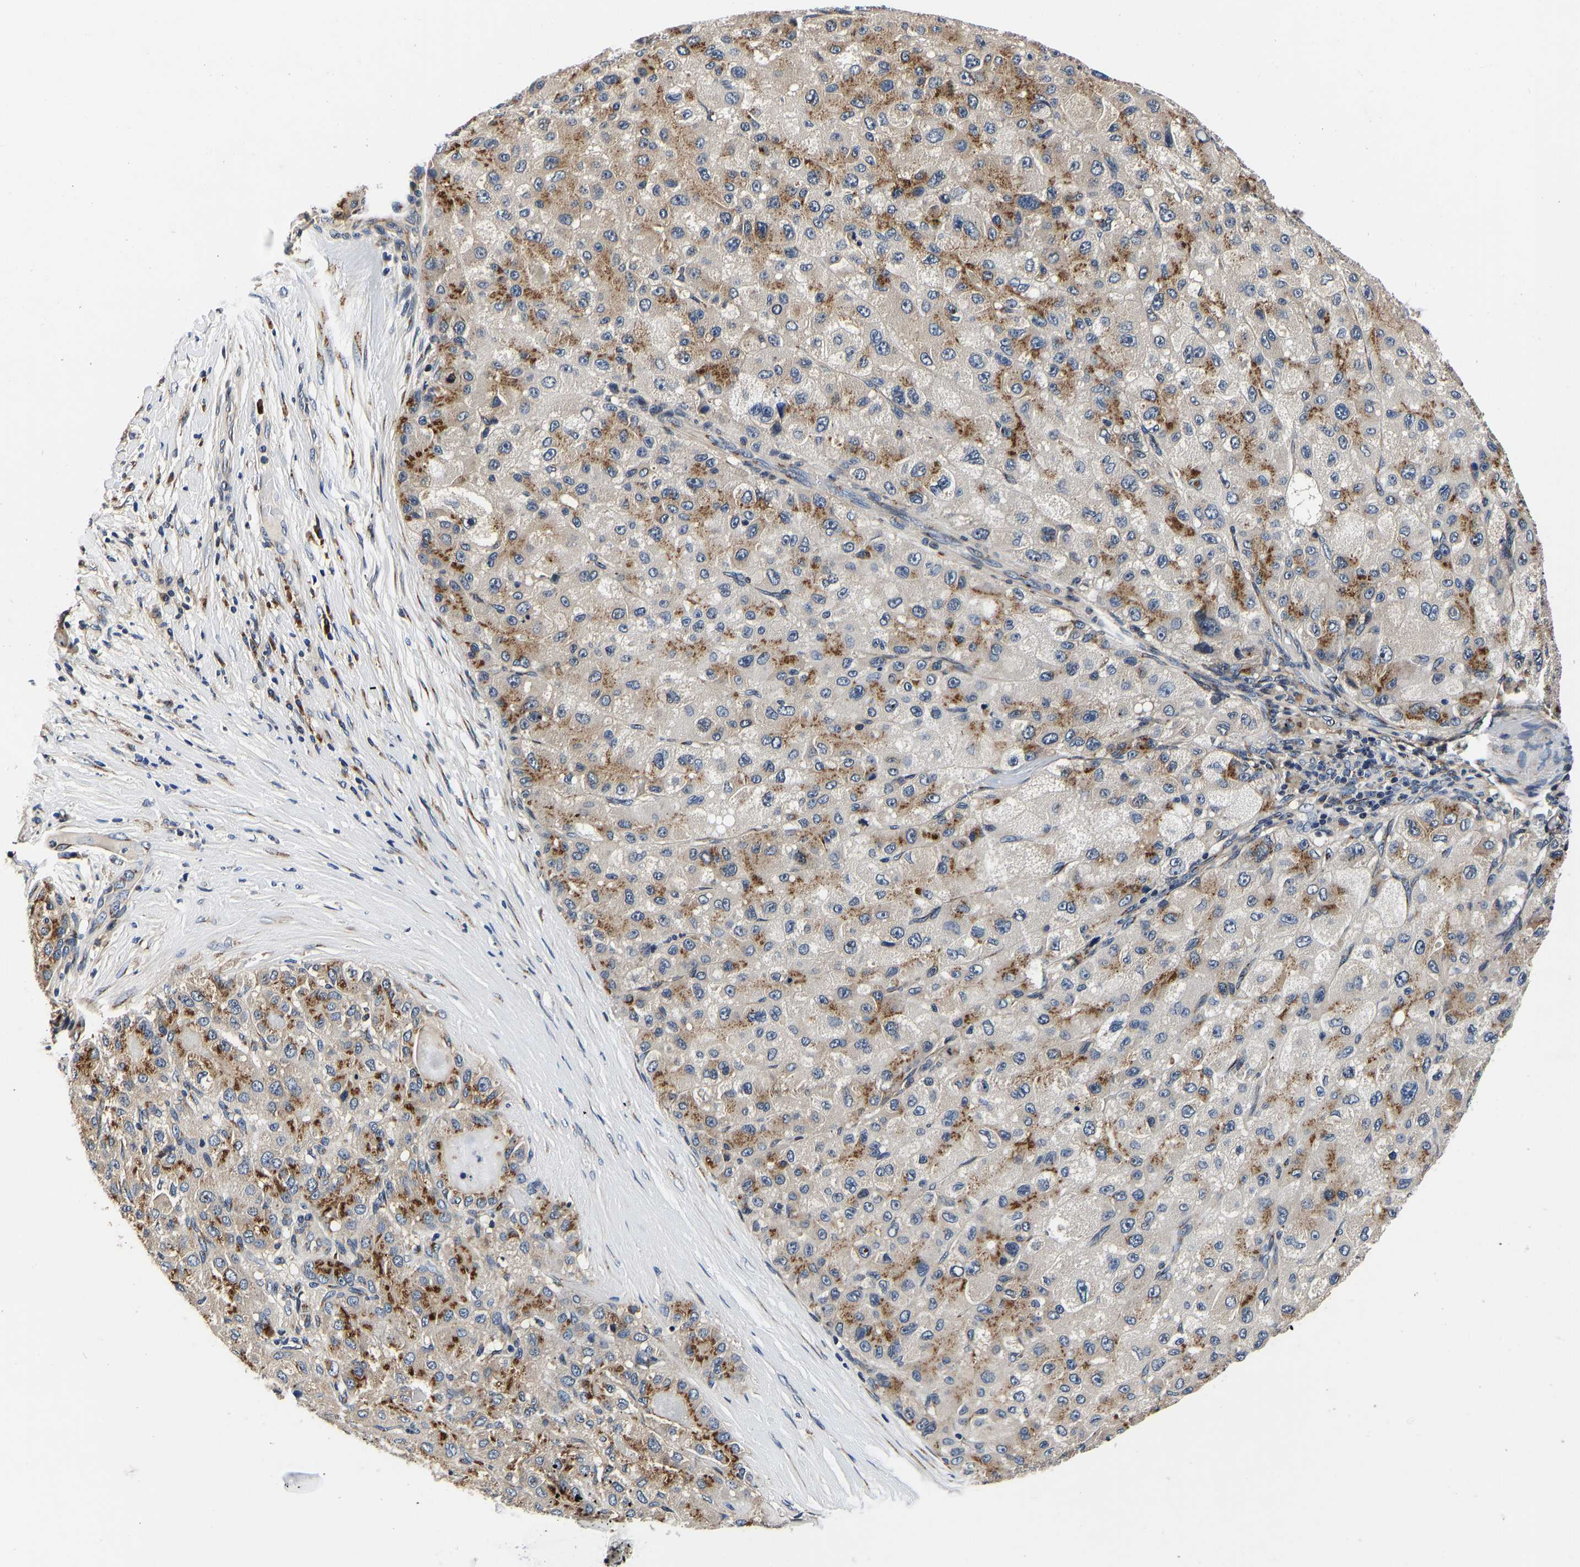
{"staining": {"intensity": "moderate", "quantity": ">75%", "location": "cytoplasmic/membranous"}, "tissue": "liver cancer", "cell_type": "Tumor cells", "image_type": "cancer", "snomed": [{"axis": "morphology", "description": "Carcinoma, Hepatocellular, NOS"}, {"axis": "topography", "description": "Liver"}], "caption": "Moderate cytoplasmic/membranous expression is seen in approximately >75% of tumor cells in hepatocellular carcinoma (liver).", "gene": "RABAC1", "patient": {"sex": "male", "age": 80}}